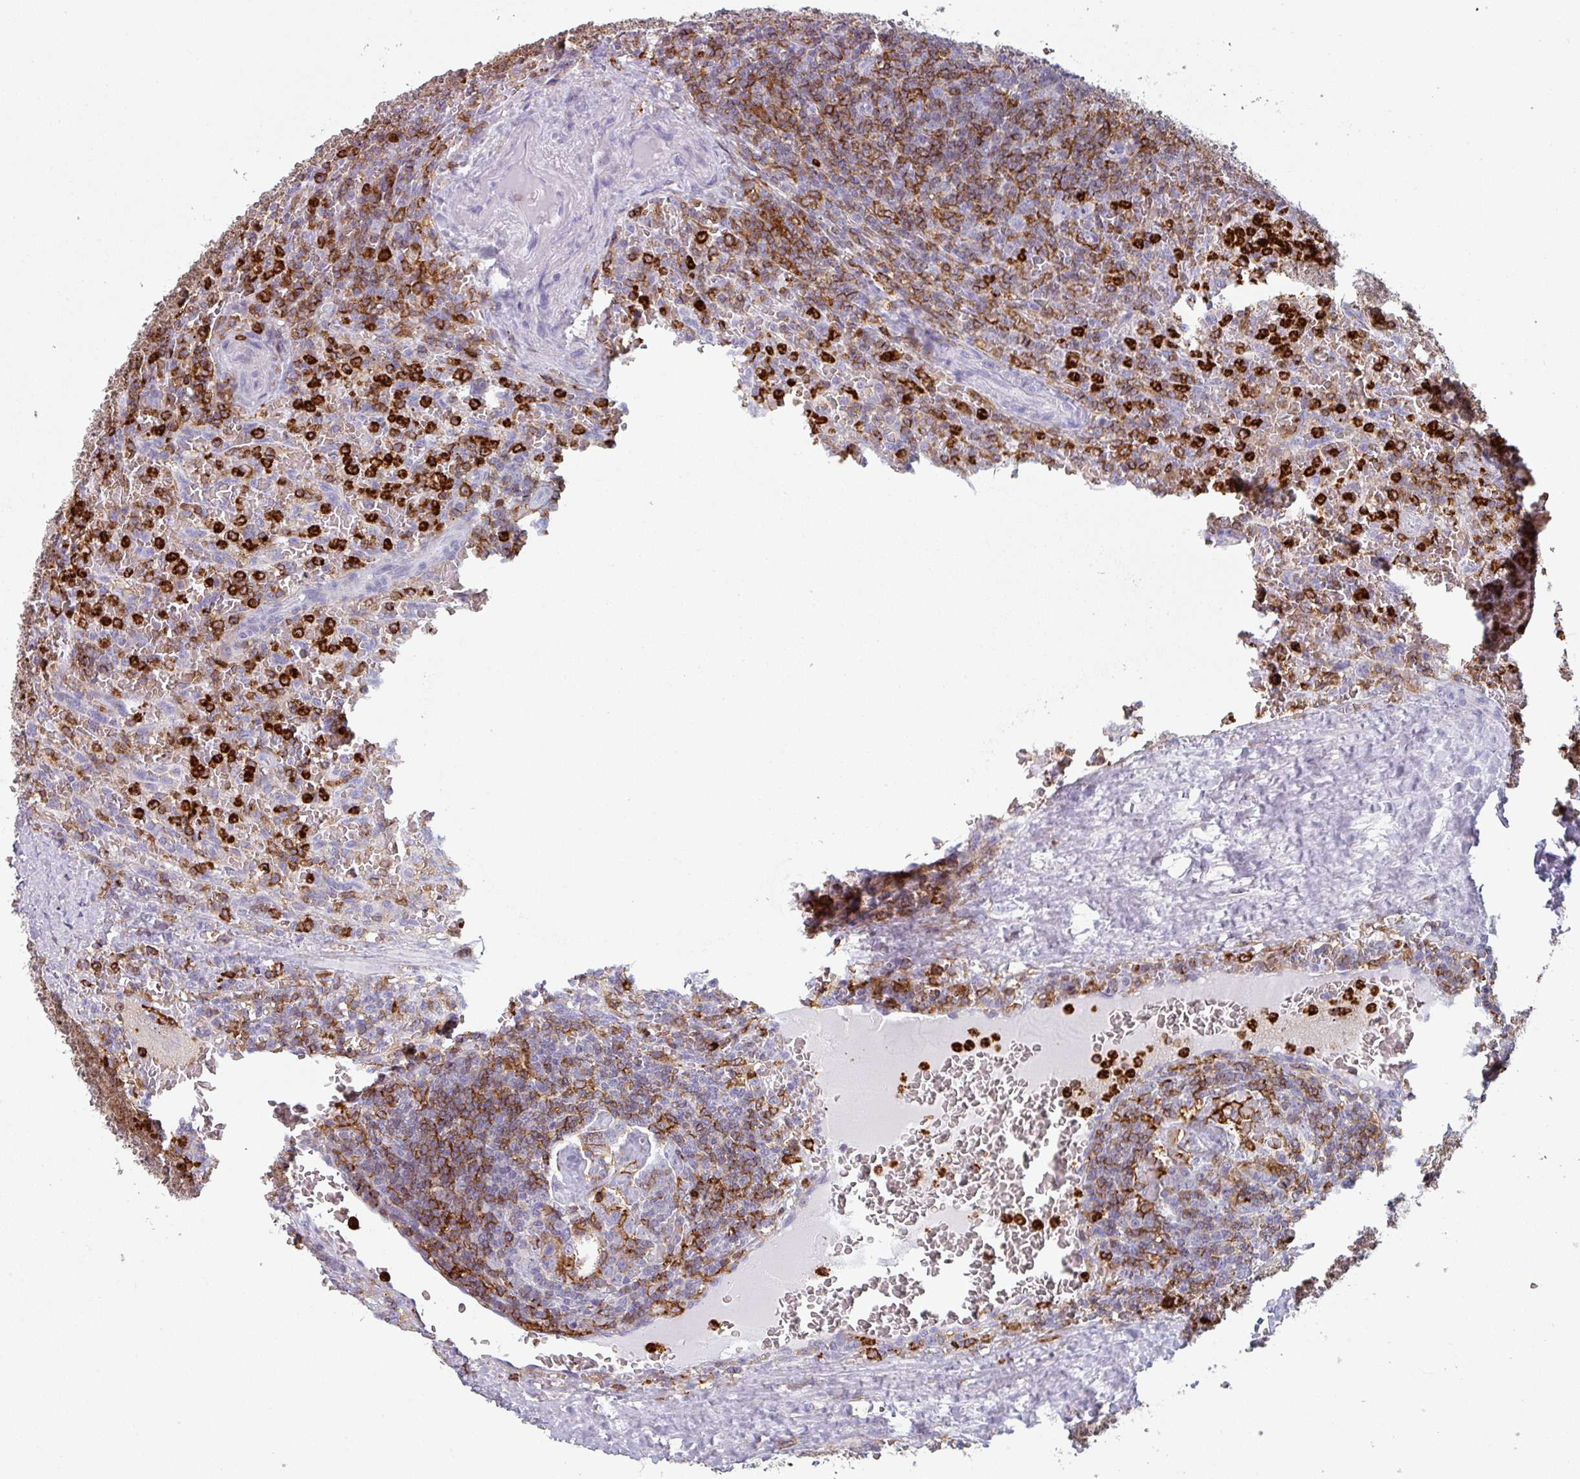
{"staining": {"intensity": "strong", "quantity": "25%-75%", "location": "cytoplasmic/membranous"}, "tissue": "lymphoma", "cell_type": "Tumor cells", "image_type": "cancer", "snomed": [{"axis": "morphology", "description": "Malignant lymphoma, non-Hodgkin's type, Low grade"}, {"axis": "topography", "description": "Spleen"}], "caption": "Tumor cells exhibit high levels of strong cytoplasmic/membranous positivity in approximately 25%-75% of cells in lymphoma.", "gene": "EXOSC5", "patient": {"sex": "female", "age": 64}}